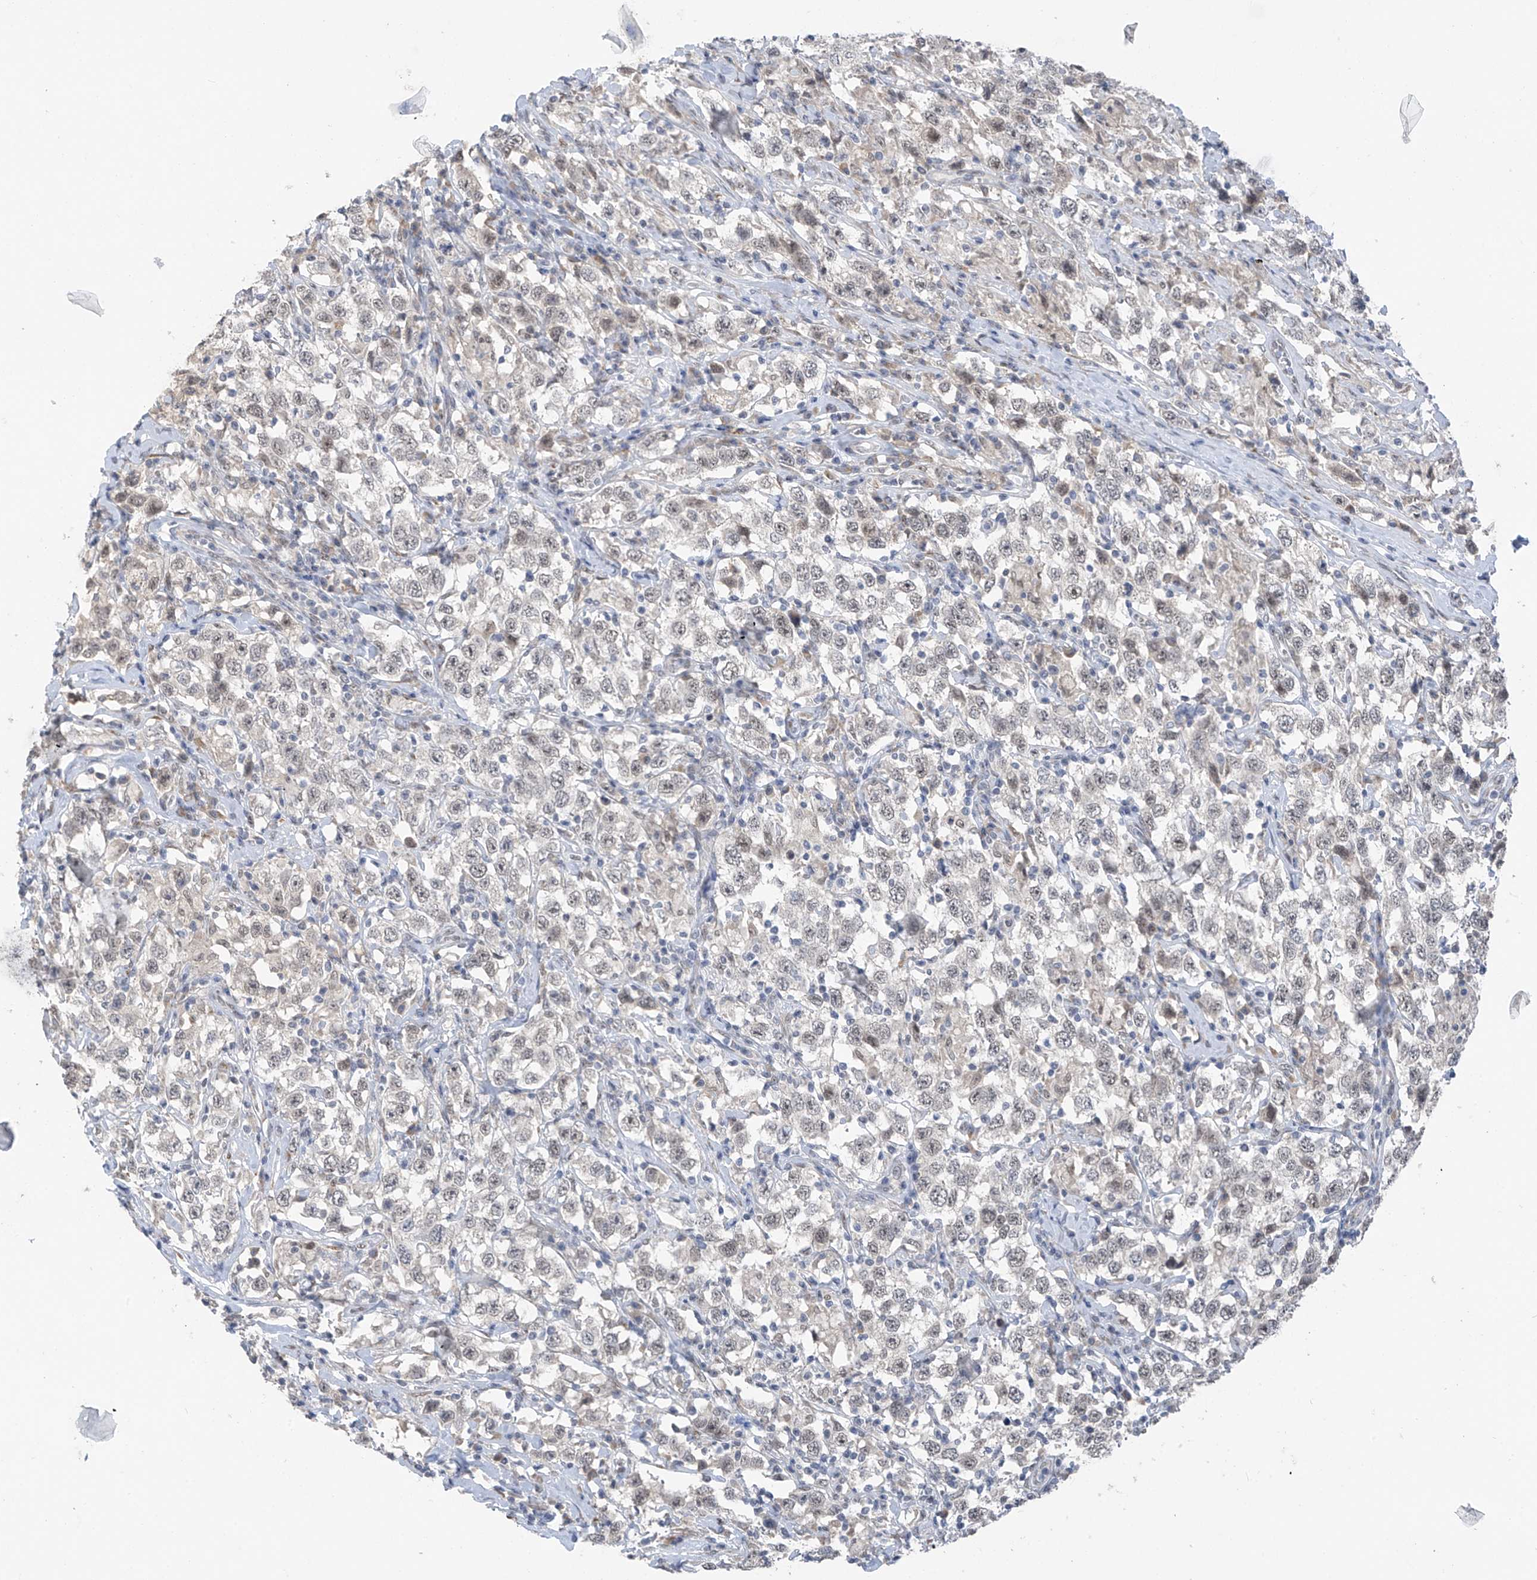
{"staining": {"intensity": "weak", "quantity": "25%-75%", "location": "nuclear"}, "tissue": "testis cancer", "cell_type": "Tumor cells", "image_type": "cancer", "snomed": [{"axis": "morphology", "description": "Seminoma, NOS"}, {"axis": "topography", "description": "Testis"}], "caption": "Brown immunohistochemical staining in human testis cancer (seminoma) exhibits weak nuclear positivity in about 25%-75% of tumor cells.", "gene": "CYP4V2", "patient": {"sex": "male", "age": 41}}